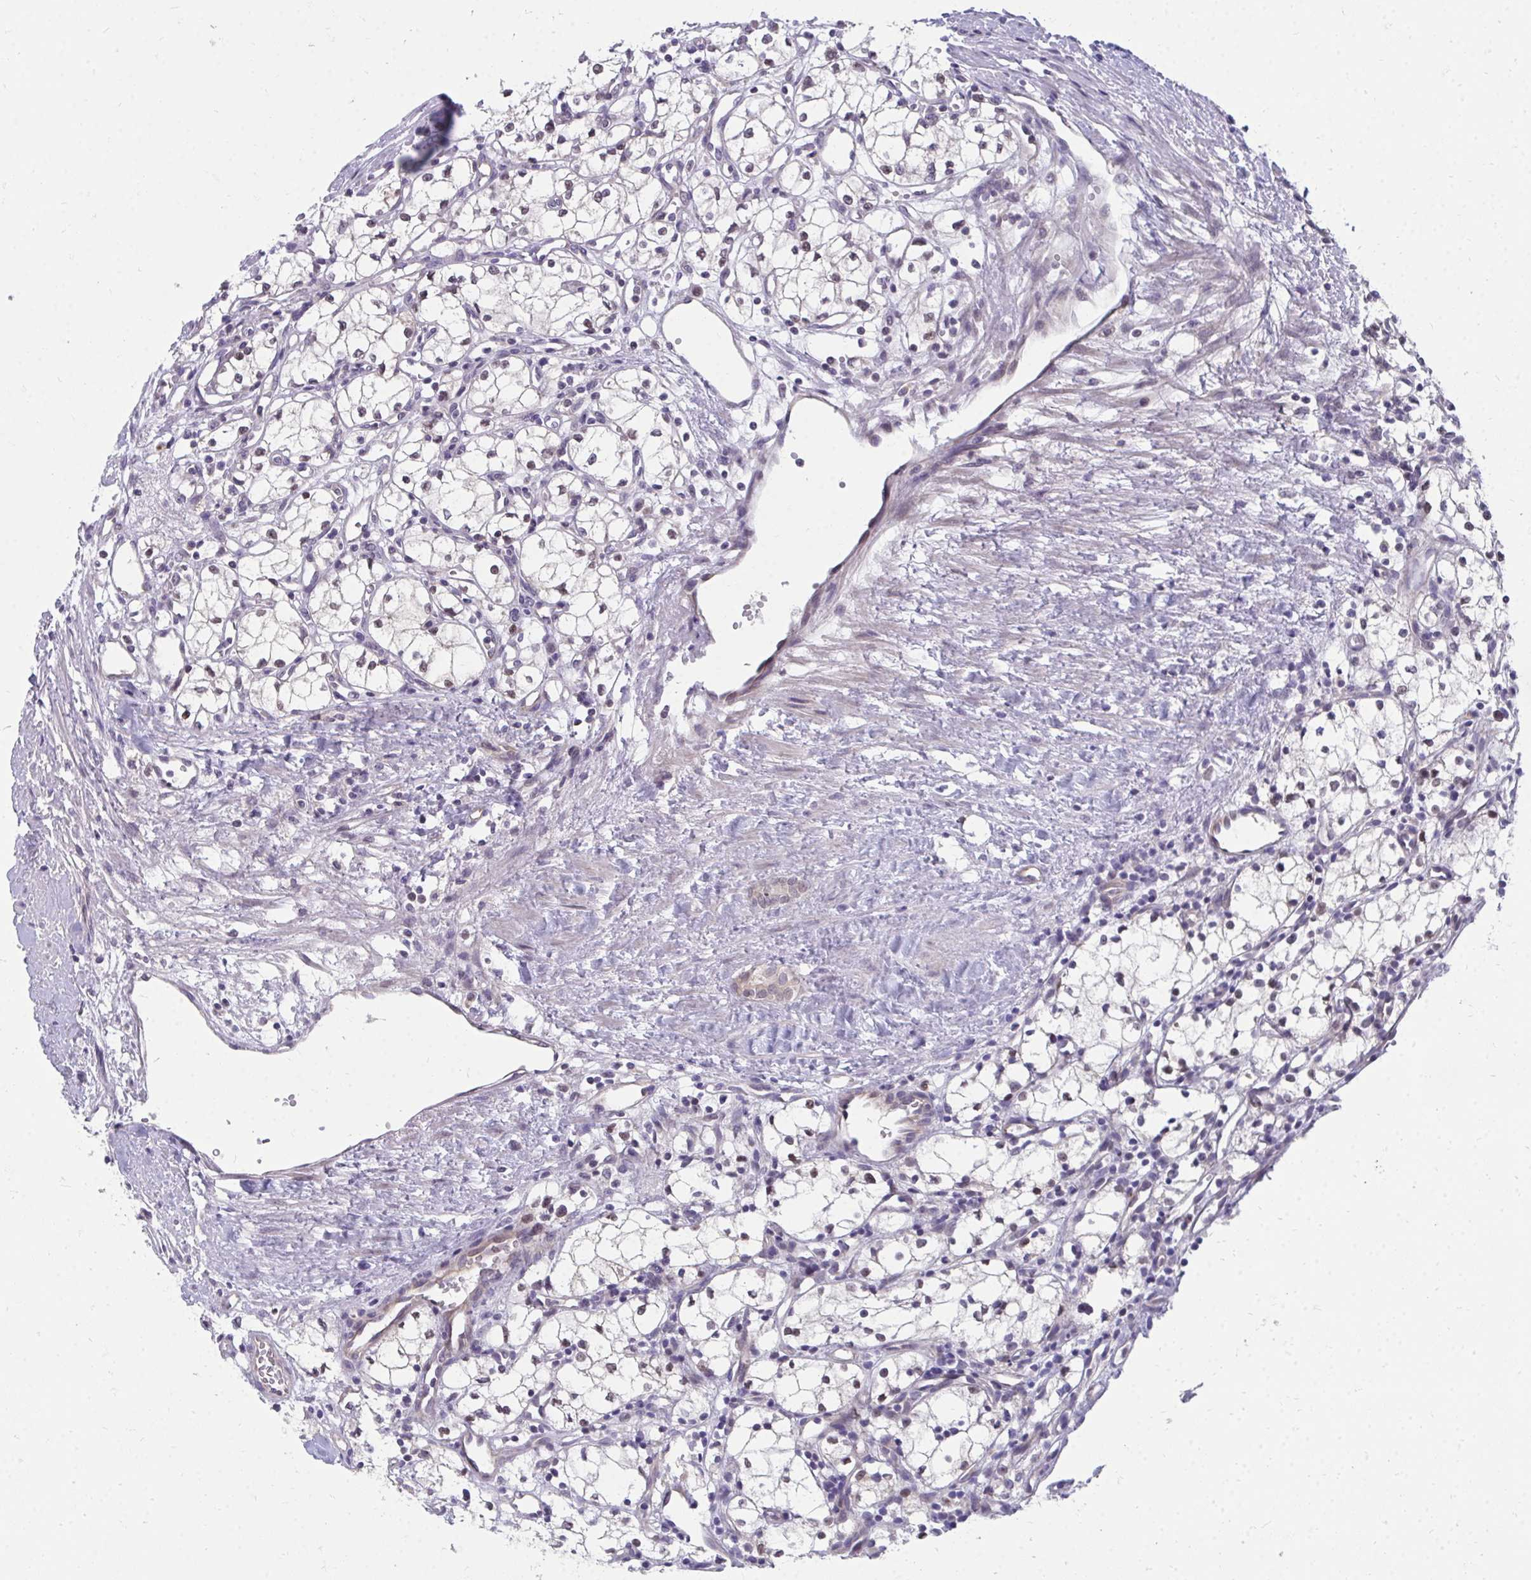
{"staining": {"intensity": "weak", "quantity": "<25%", "location": "nuclear"}, "tissue": "renal cancer", "cell_type": "Tumor cells", "image_type": "cancer", "snomed": [{"axis": "morphology", "description": "Adenocarcinoma, NOS"}, {"axis": "topography", "description": "Kidney"}], "caption": "Tumor cells are negative for protein expression in human renal adenocarcinoma.", "gene": "MROH8", "patient": {"sex": "male", "age": 59}}